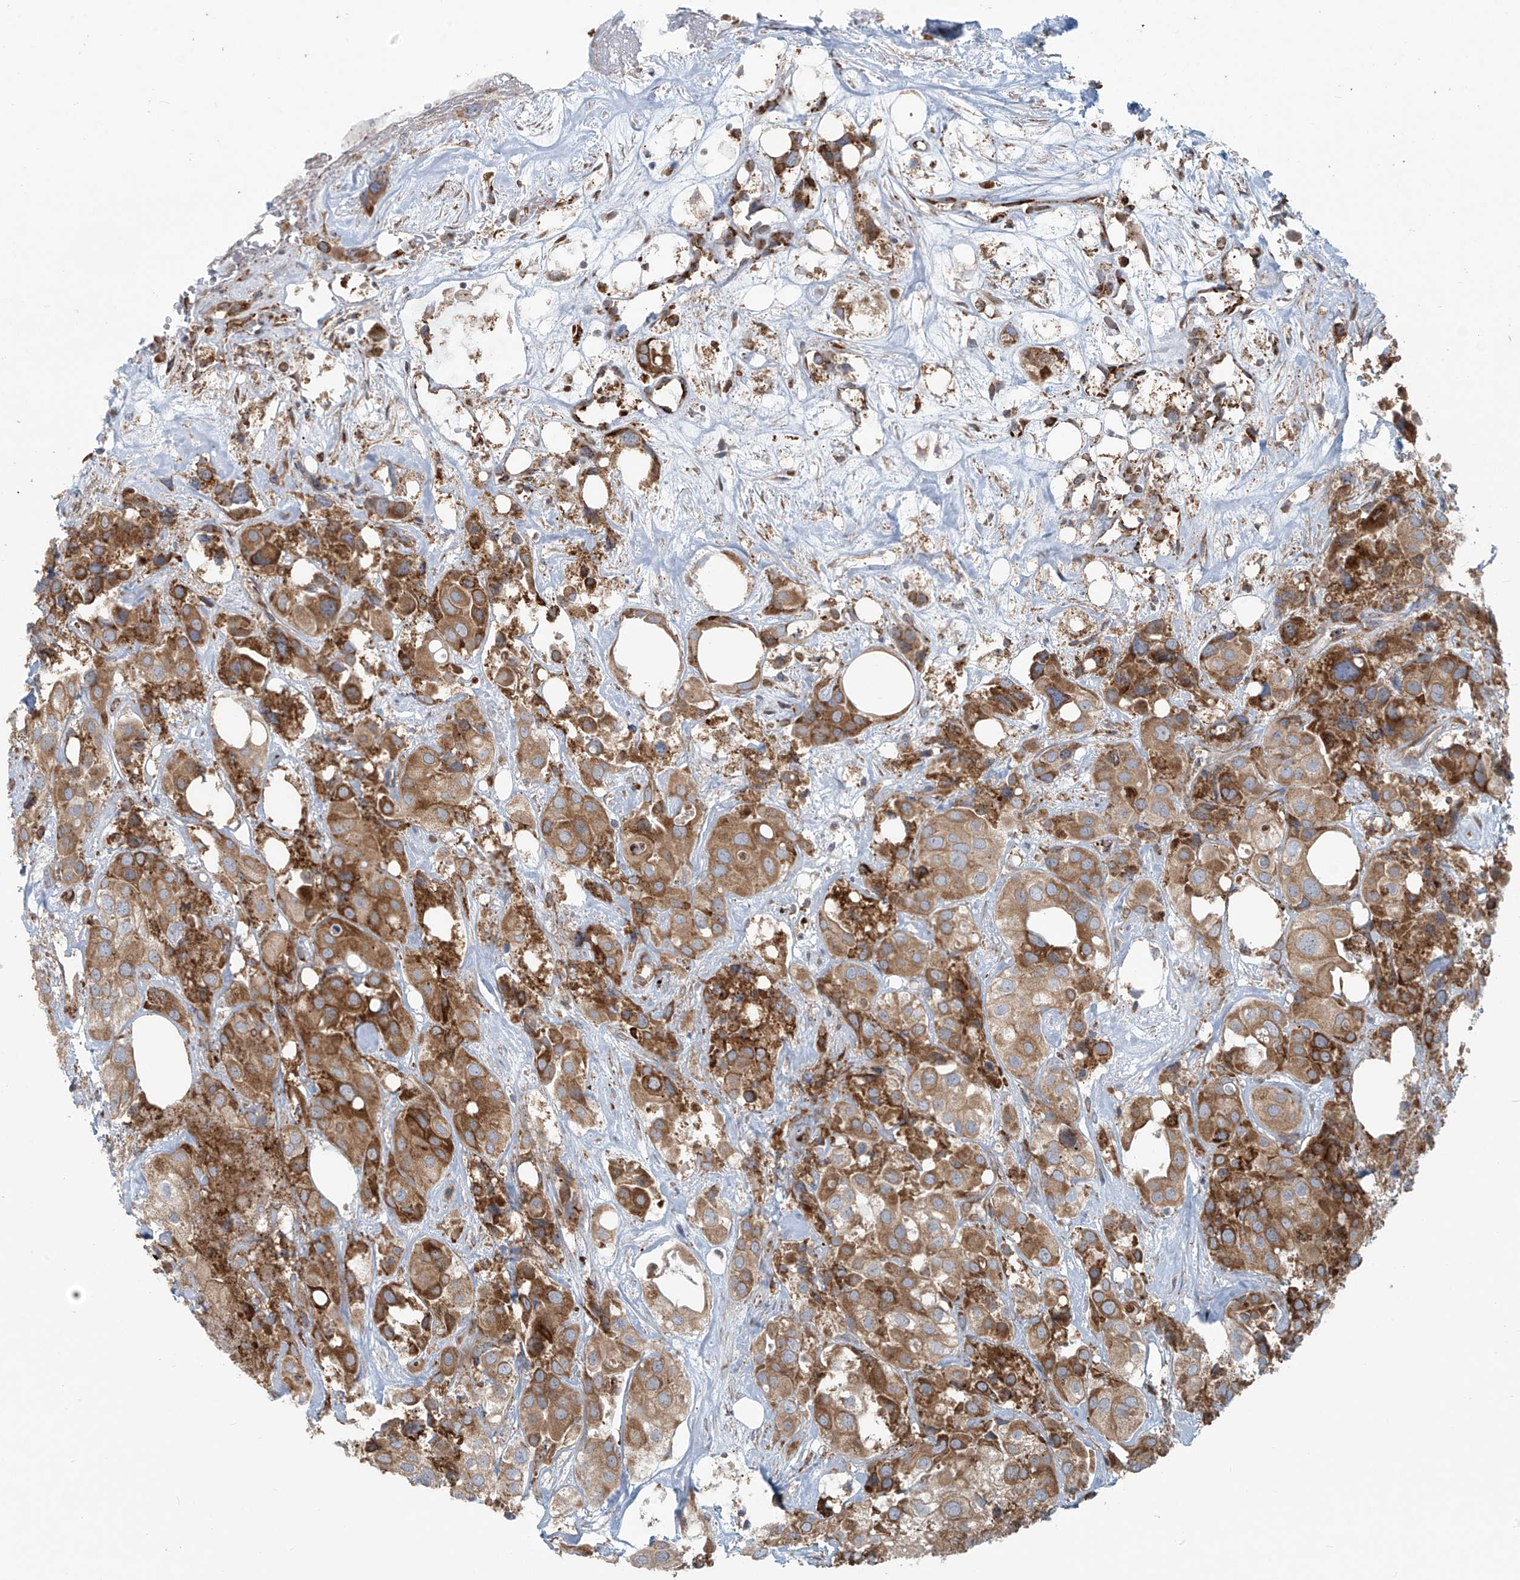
{"staining": {"intensity": "moderate", "quantity": ">75%", "location": "cytoplasmic/membranous"}, "tissue": "urothelial cancer", "cell_type": "Tumor cells", "image_type": "cancer", "snomed": [{"axis": "morphology", "description": "Urothelial carcinoma, High grade"}, {"axis": "topography", "description": "Urinary bladder"}], "caption": "IHC (DAB) staining of human high-grade urothelial carcinoma shows moderate cytoplasmic/membranous protein expression in approximately >75% of tumor cells.", "gene": "KATNIP", "patient": {"sex": "male", "age": 64}}